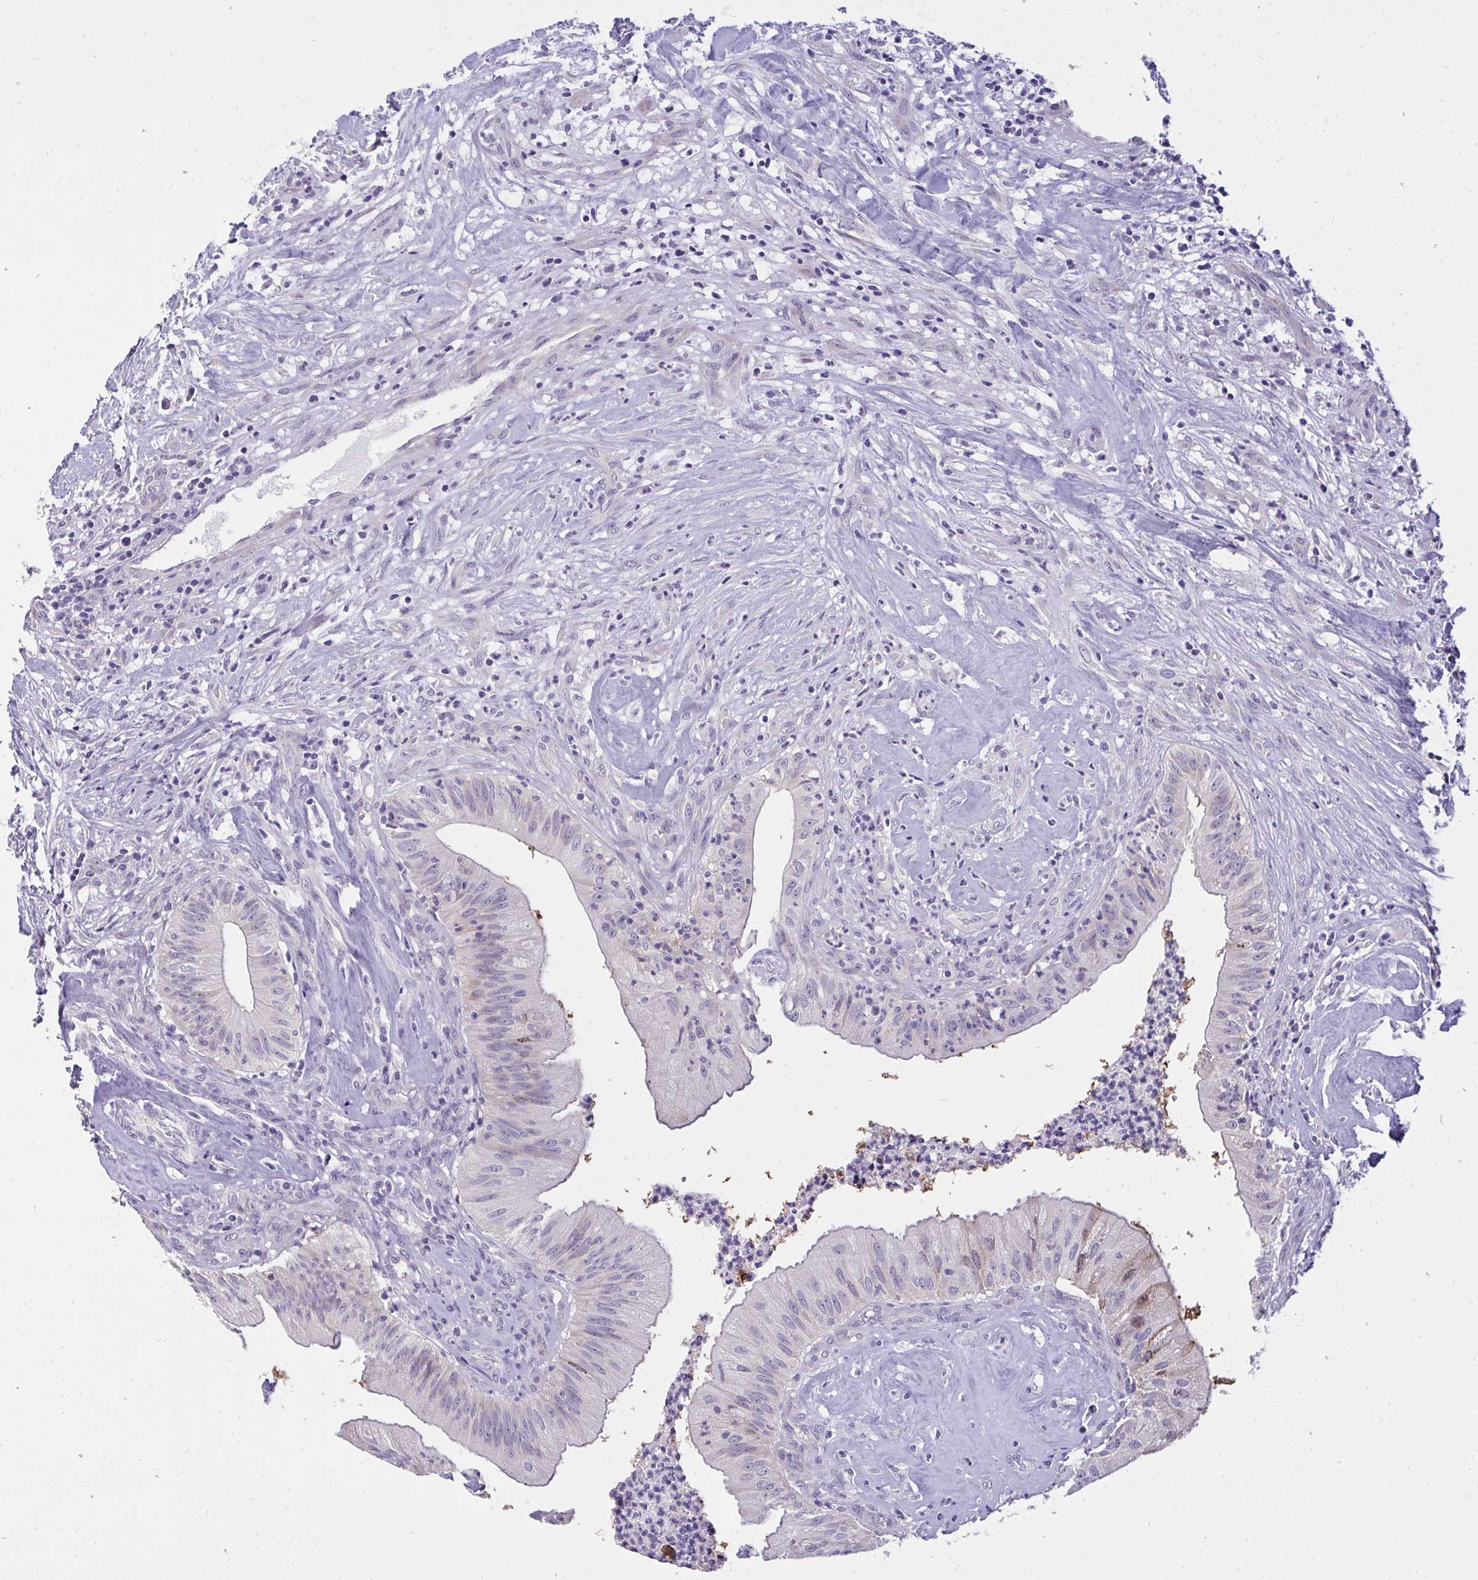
{"staining": {"intensity": "negative", "quantity": "none", "location": "none"}, "tissue": "head and neck cancer", "cell_type": "Tumor cells", "image_type": "cancer", "snomed": [{"axis": "morphology", "description": "Adenocarcinoma, NOS"}, {"axis": "topography", "description": "Head-Neck"}], "caption": "Immunohistochemical staining of adenocarcinoma (head and neck) displays no significant expression in tumor cells.", "gene": "VGLL3", "patient": {"sex": "male", "age": 44}}